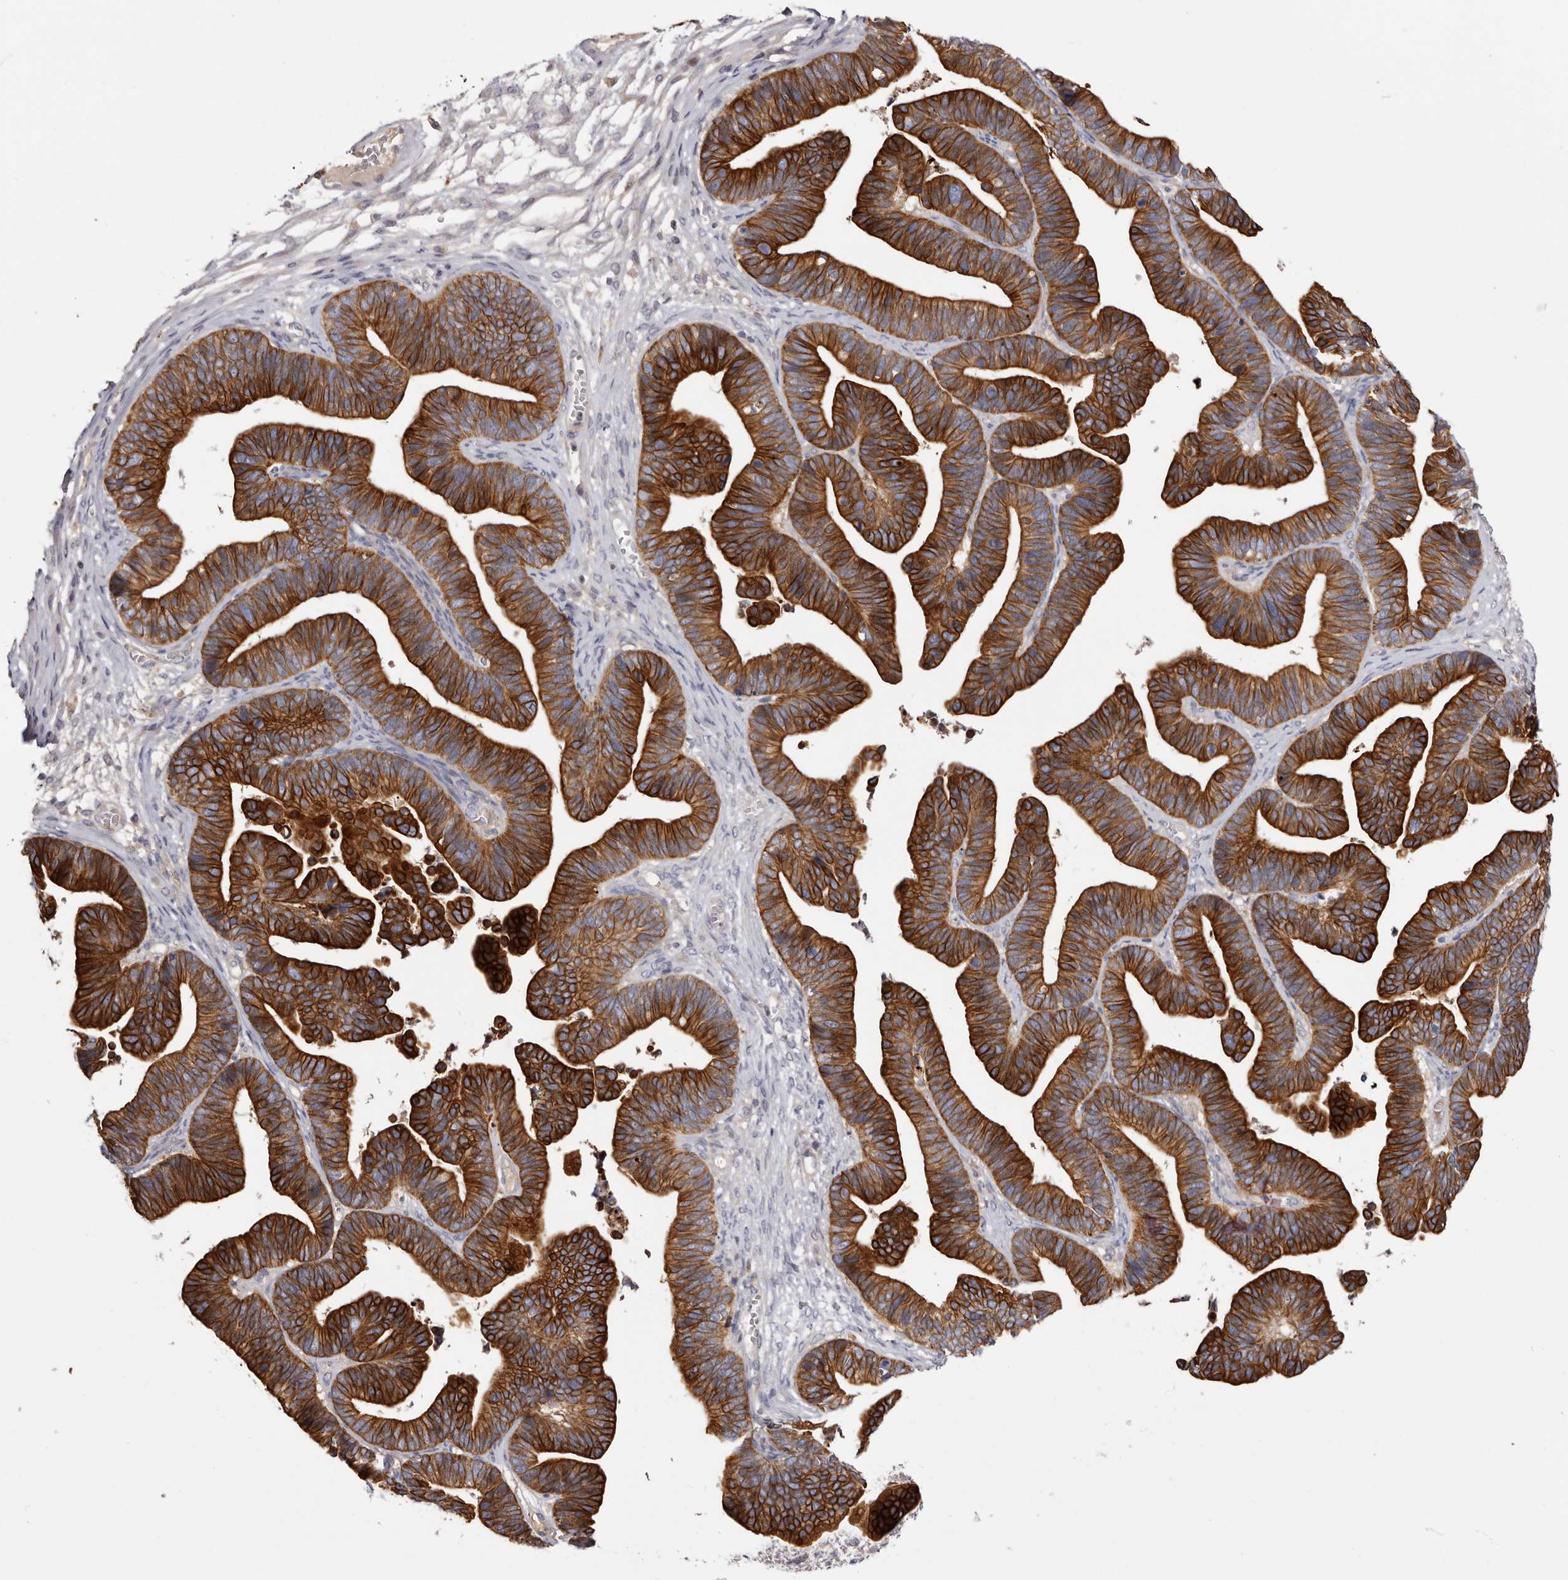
{"staining": {"intensity": "strong", "quantity": ">75%", "location": "cytoplasmic/membranous"}, "tissue": "ovarian cancer", "cell_type": "Tumor cells", "image_type": "cancer", "snomed": [{"axis": "morphology", "description": "Cystadenocarcinoma, serous, NOS"}, {"axis": "topography", "description": "Ovary"}], "caption": "High-magnification brightfield microscopy of ovarian cancer (serous cystadenocarcinoma) stained with DAB (3,3'-diaminobenzidine) (brown) and counterstained with hematoxylin (blue). tumor cells exhibit strong cytoplasmic/membranous expression is seen in approximately>75% of cells. (Stains: DAB in brown, nuclei in blue, Microscopy: brightfield microscopy at high magnification).", "gene": "STK16", "patient": {"sex": "female", "age": 56}}